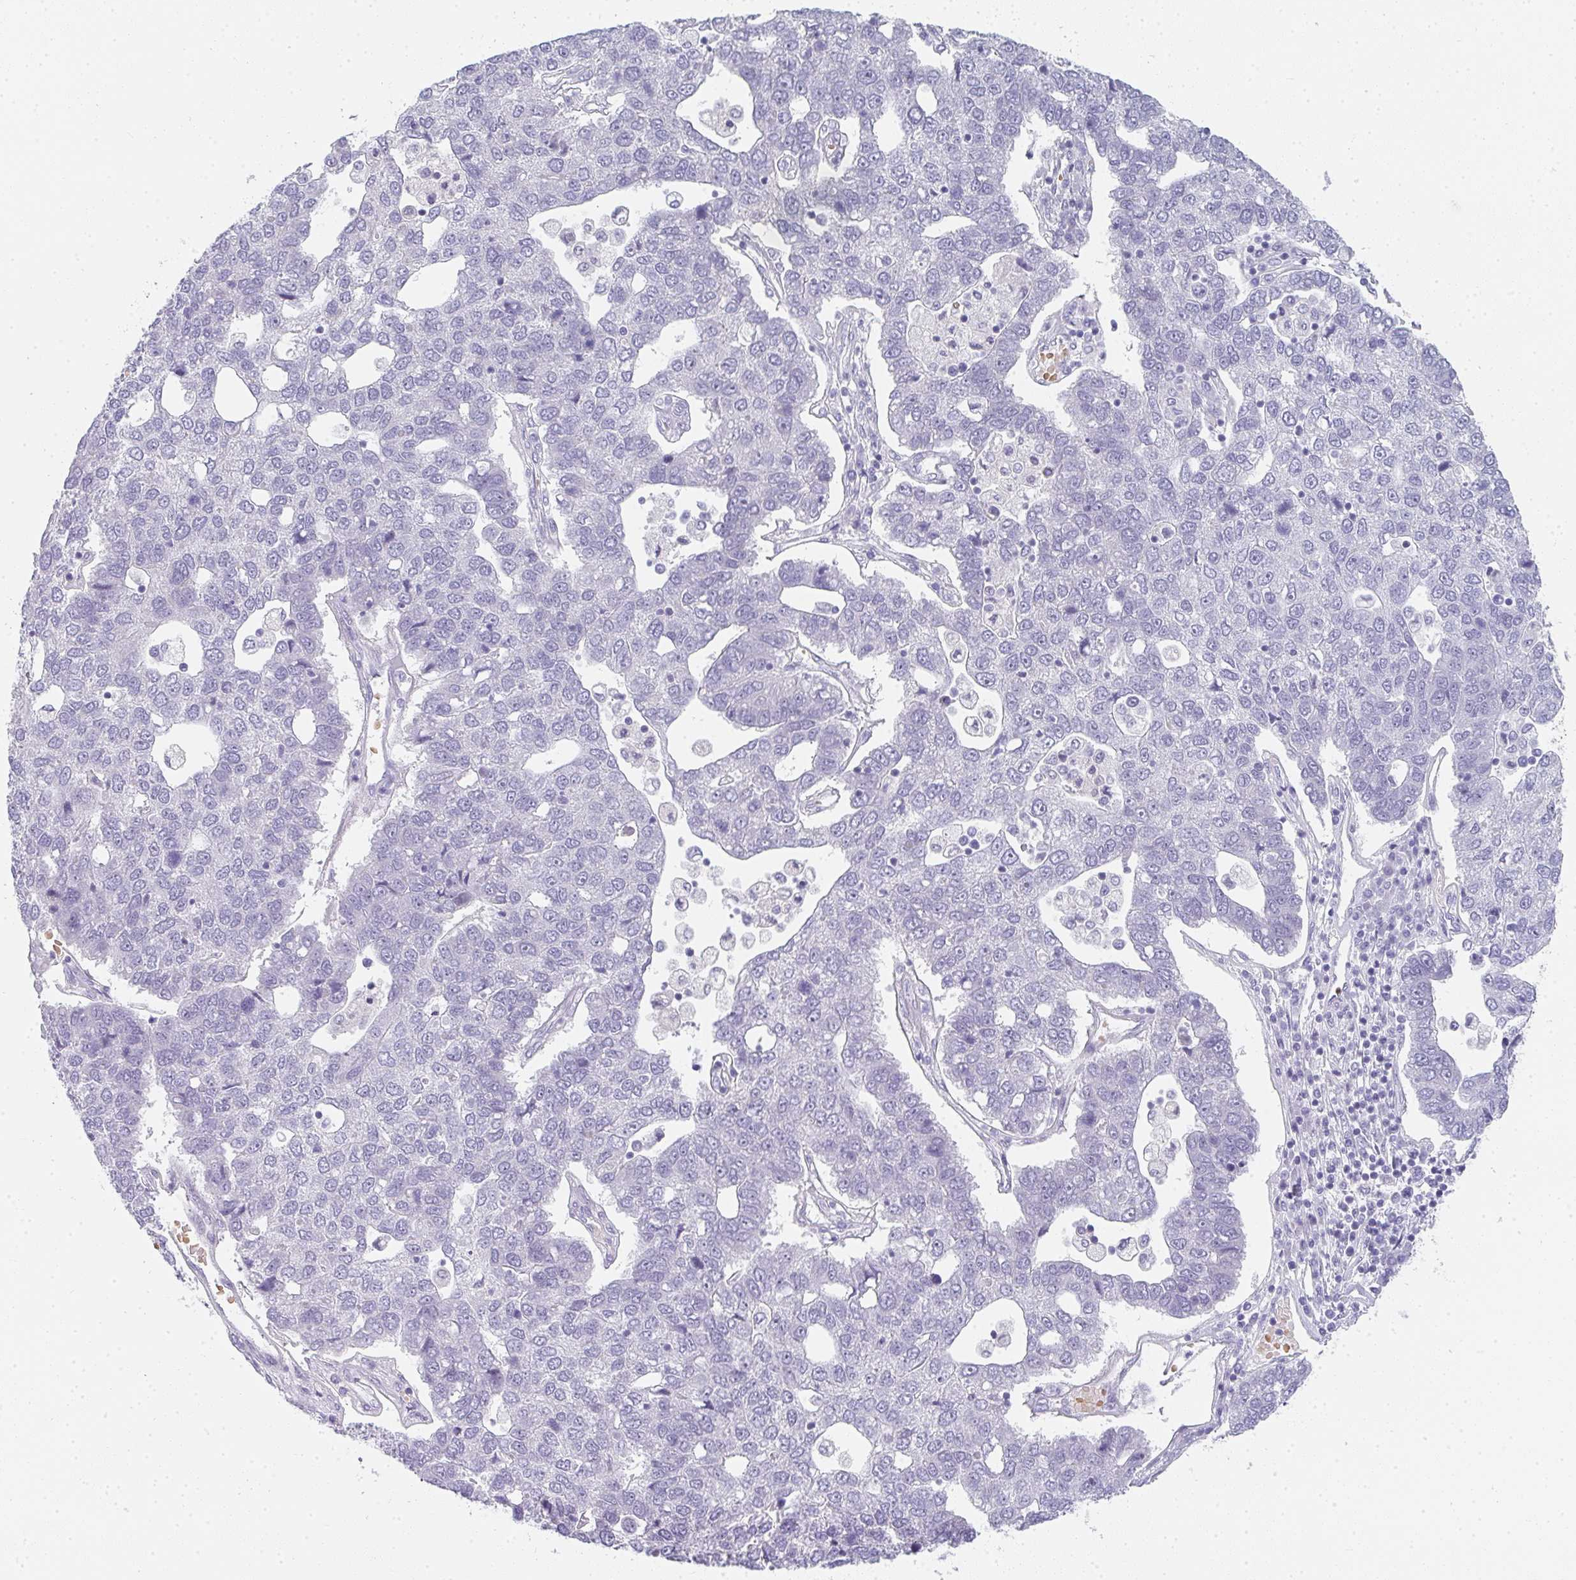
{"staining": {"intensity": "negative", "quantity": "none", "location": "none"}, "tissue": "pancreatic cancer", "cell_type": "Tumor cells", "image_type": "cancer", "snomed": [{"axis": "morphology", "description": "Adenocarcinoma, NOS"}, {"axis": "topography", "description": "Pancreas"}], "caption": "The histopathology image reveals no significant expression in tumor cells of pancreatic cancer (adenocarcinoma).", "gene": "NEU2", "patient": {"sex": "female", "age": 61}}